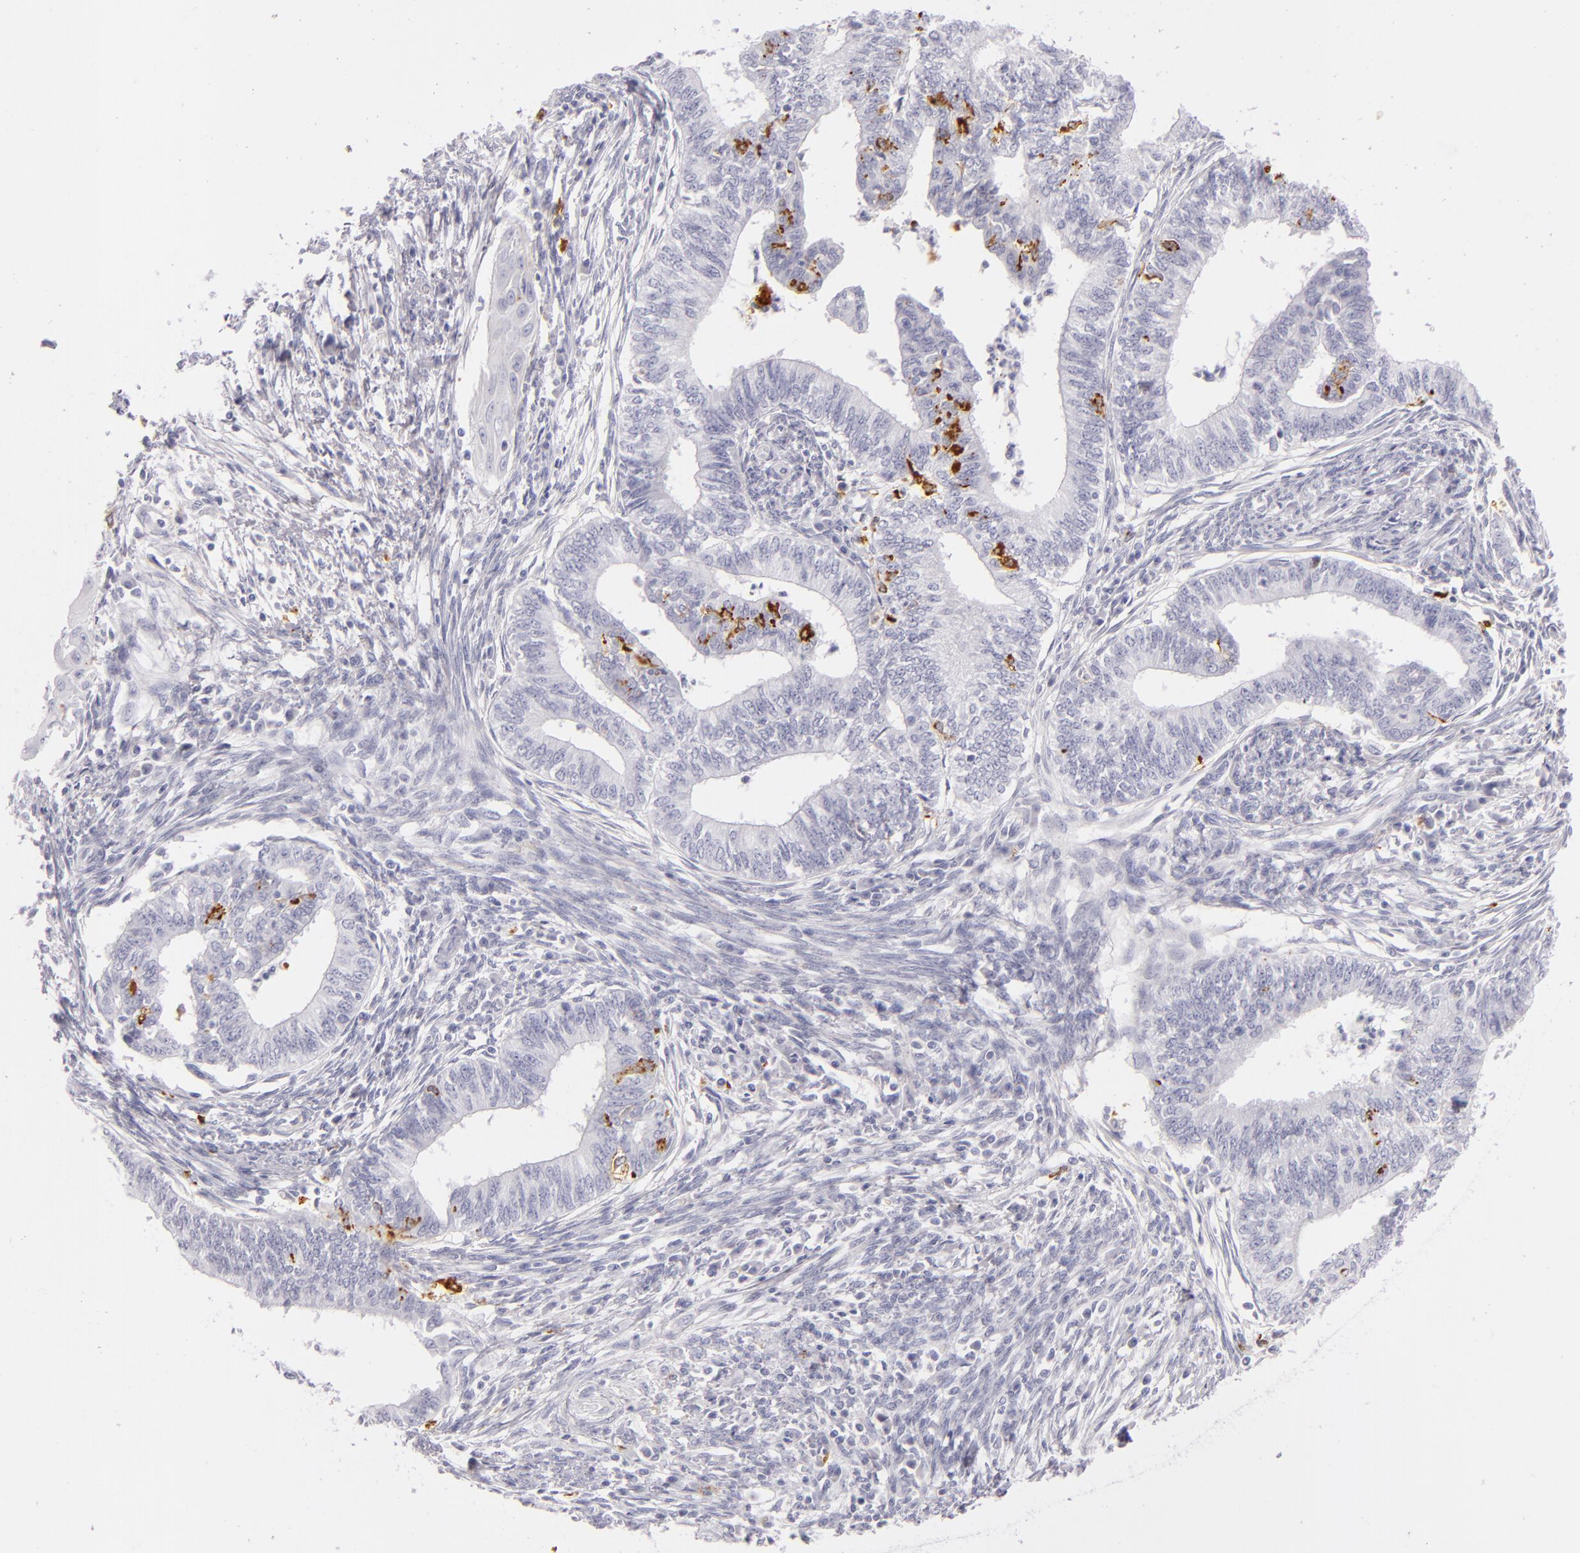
{"staining": {"intensity": "negative", "quantity": "none", "location": "none"}, "tissue": "endometrial cancer", "cell_type": "Tumor cells", "image_type": "cancer", "snomed": [{"axis": "morphology", "description": "Adenocarcinoma, NOS"}, {"axis": "topography", "description": "Endometrium"}], "caption": "Tumor cells show no significant positivity in adenocarcinoma (endometrial).", "gene": "CD207", "patient": {"sex": "female", "age": 66}}